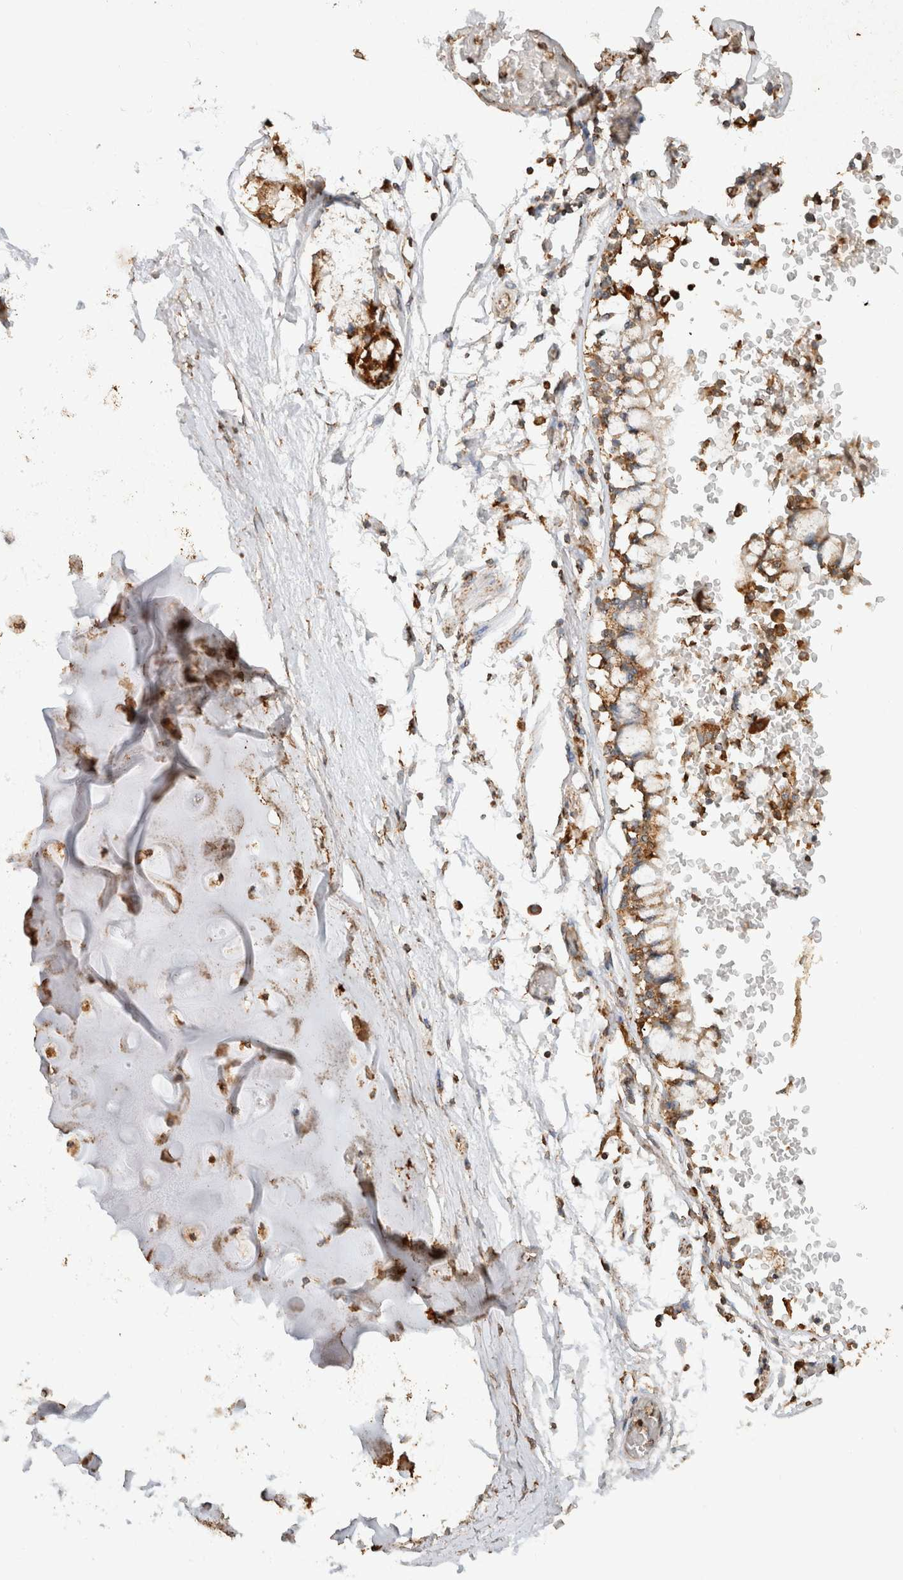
{"staining": {"intensity": "strong", "quantity": ">75%", "location": "cytoplasmic/membranous"}, "tissue": "adipose tissue", "cell_type": "Adipocytes", "image_type": "normal", "snomed": [{"axis": "morphology", "description": "Normal tissue, NOS"}, {"axis": "topography", "description": "Cartilage tissue"}, {"axis": "topography", "description": "Lung"}], "caption": "Immunohistochemistry photomicrograph of normal adipose tissue: adipose tissue stained using immunohistochemistry reveals high levels of strong protein expression localized specifically in the cytoplasmic/membranous of adipocytes, appearing as a cytoplasmic/membranous brown color.", "gene": "SDC2", "patient": {"sex": "female", "age": 77}}